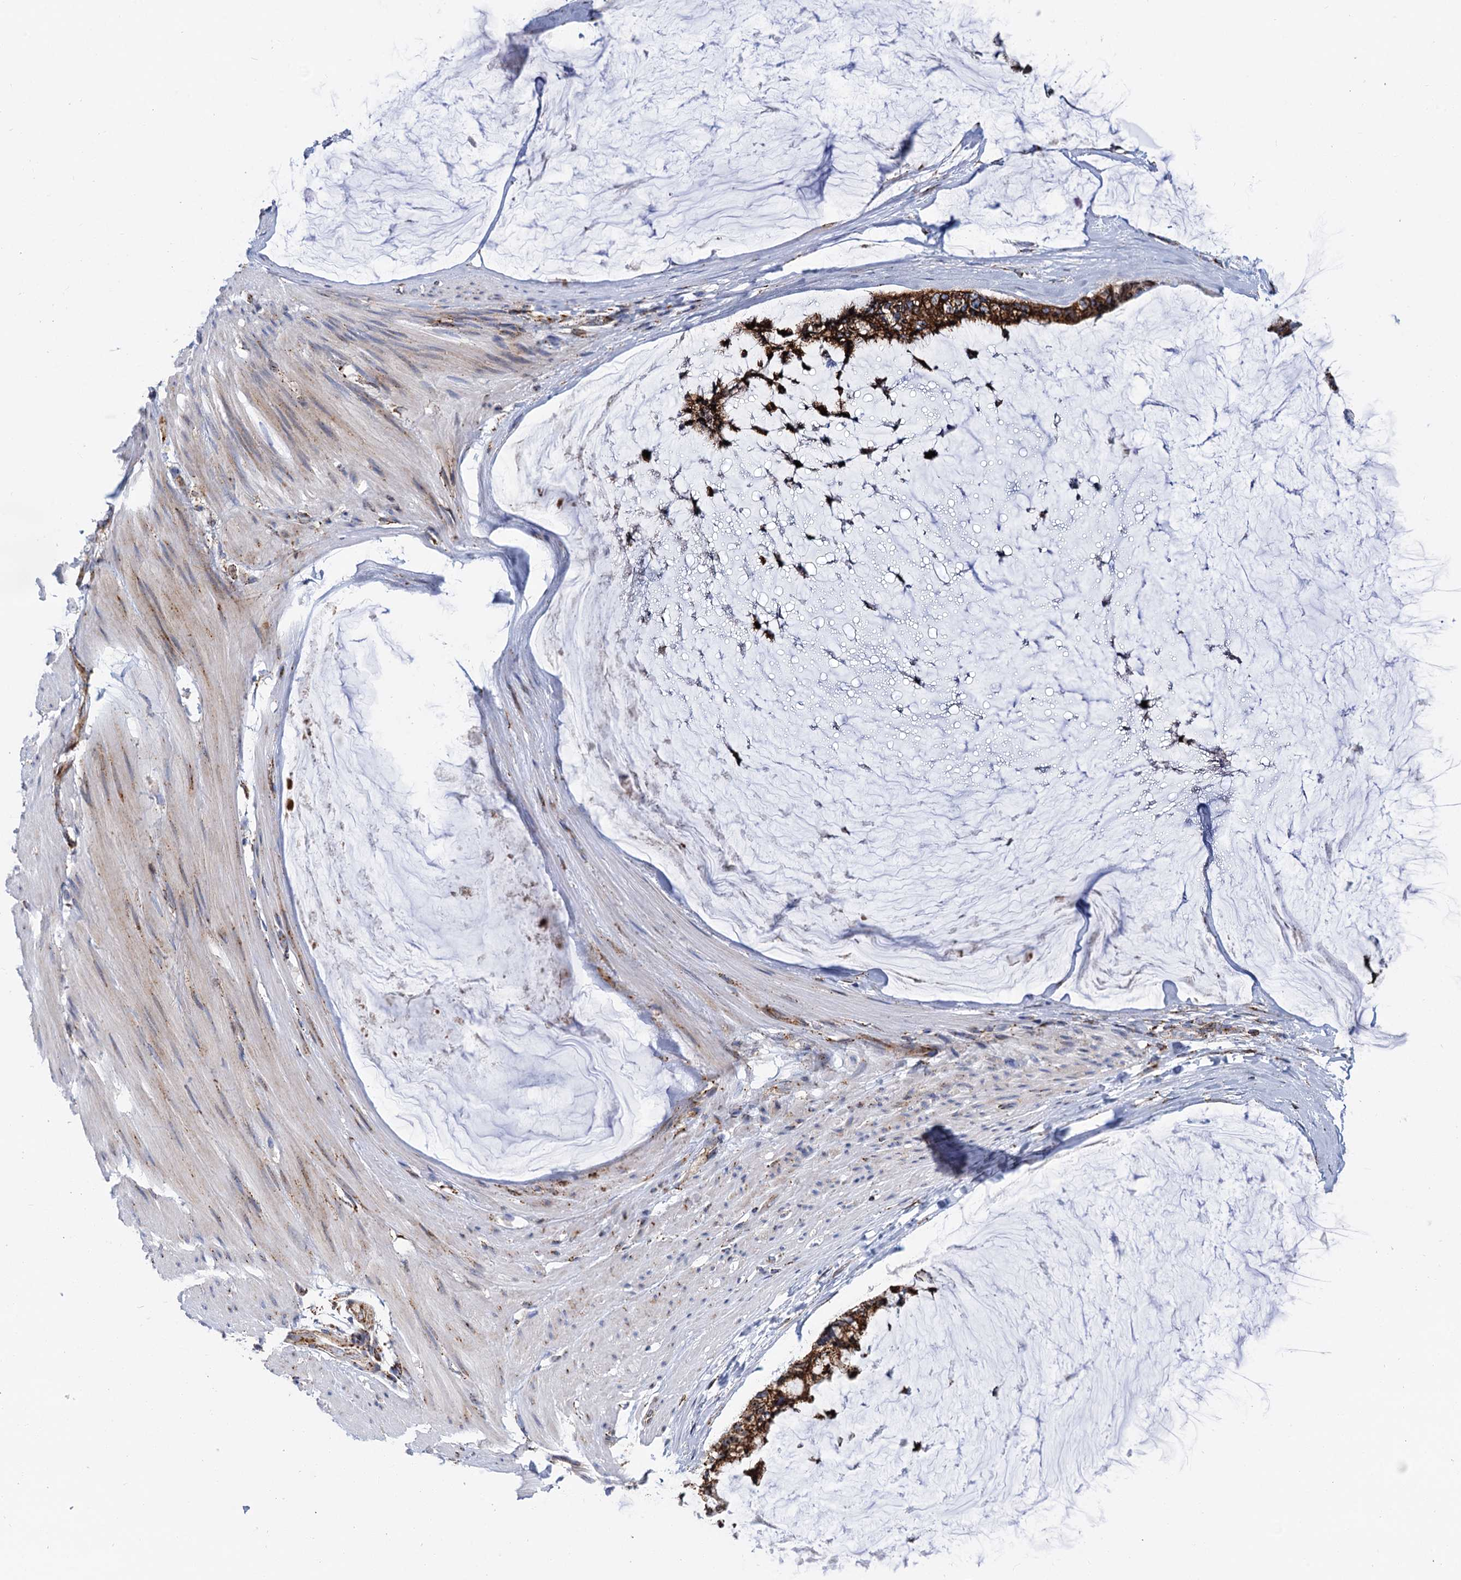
{"staining": {"intensity": "strong", "quantity": ">75%", "location": "cytoplasmic/membranous"}, "tissue": "ovarian cancer", "cell_type": "Tumor cells", "image_type": "cancer", "snomed": [{"axis": "morphology", "description": "Cystadenocarcinoma, mucinous, NOS"}, {"axis": "topography", "description": "Ovary"}], "caption": "Ovarian cancer stained for a protein (brown) exhibits strong cytoplasmic/membranous positive staining in about >75% of tumor cells.", "gene": "SUPT20H", "patient": {"sex": "female", "age": 39}}